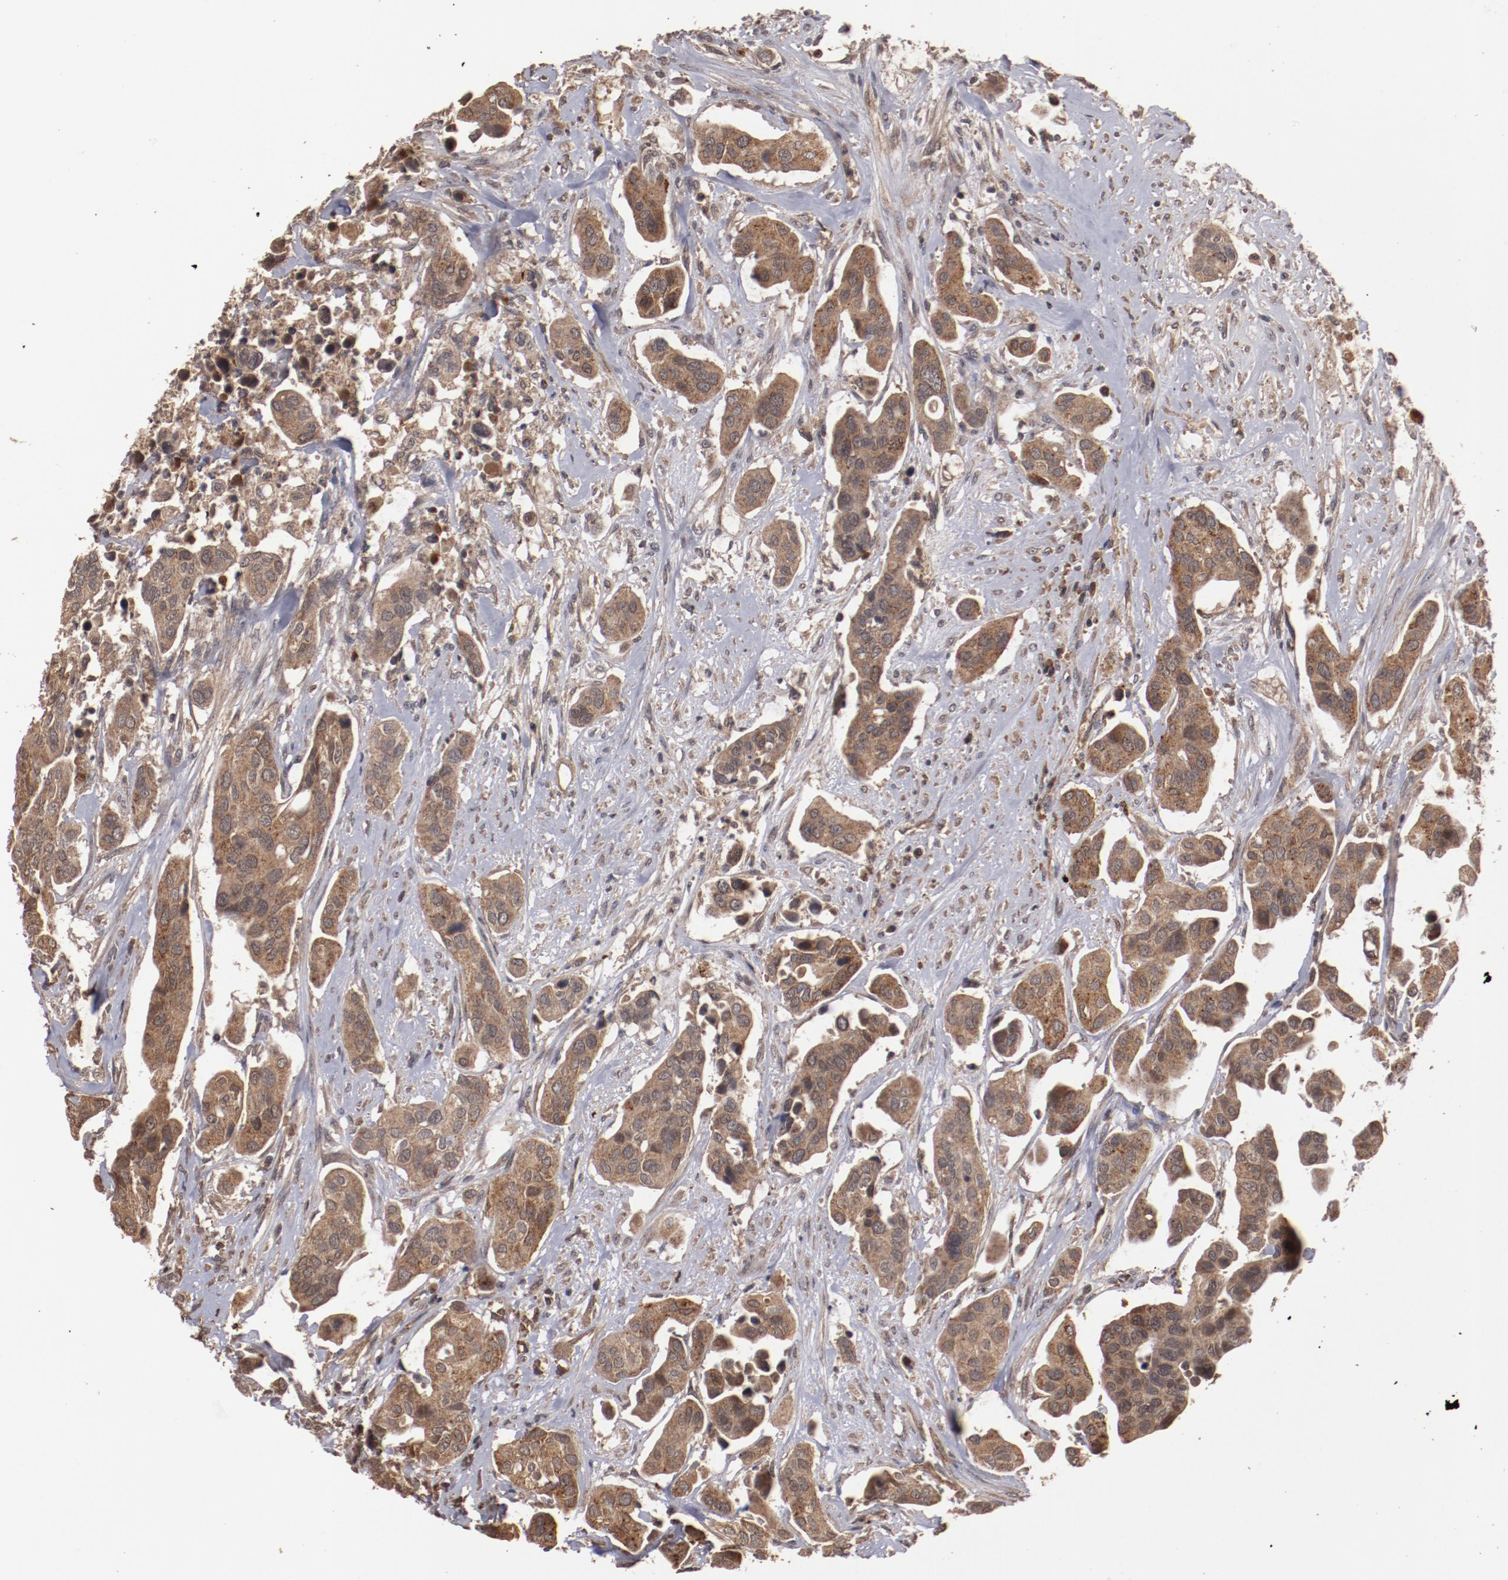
{"staining": {"intensity": "strong", "quantity": ">75%", "location": "cytoplasmic/membranous"}, "tissue": "urothelial cancer", "cell_type": "Tumor cells", "image_type": "cancer", "snomed": [{"axis": "morphology", "description": "Adenocarcinoma, NOS"}, {"axis": "topography", "description": "Urinary bladder"}], "caption": "Protein expression analysis of human urothelial cancer reveals strong cytoplasmic/membranous expression in approximately >75% of tumor cells. (Stains: DAB in brown, nuclei in blue, Microscopy: brightfield microscopy at high magnification).", "gene": "TENM1", "patient": {"sex": "male", "age": 61}}